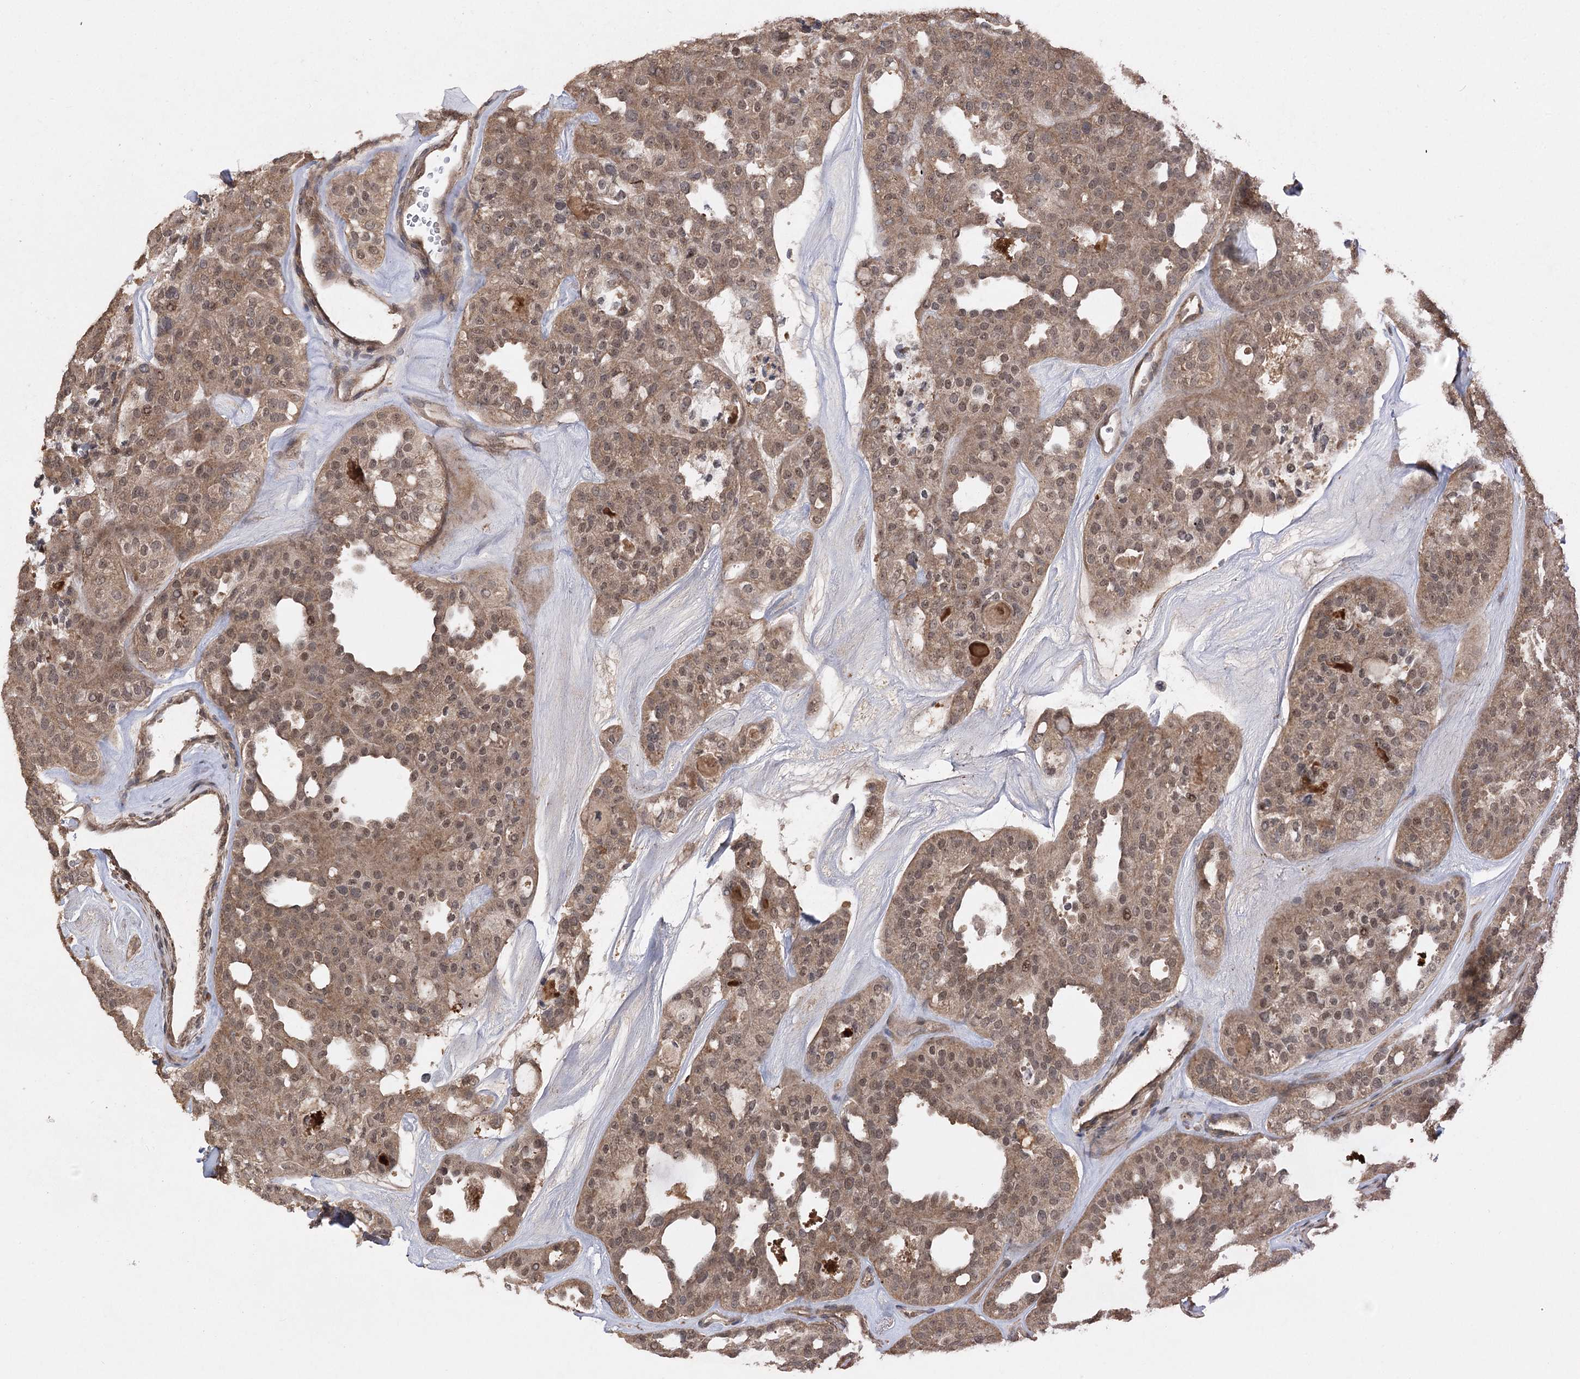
{"staining": {"intensity": "moderate", "quantity": ">75%", "location": "cytoplasmic/membranous,nuclear"}, "tissue": "thyroid cancer", "cell_type": "Tumor cells", "image_type": "cancer", "snomed": [{"axis": "morphology", "description": "Follicular adenoma carcinoma, NOS"}, {"axis": "topography", "description": "Thyroid gland"}], "caption": "Thyroid follicular adenoma carcinoma stained with a brown dye reveals moderate cytoplasmic/membranous and nuclear positive staining in about >75% of tumor cells.", "gene": "TENM2", "patient": {"sex": "male", "age": 75}}